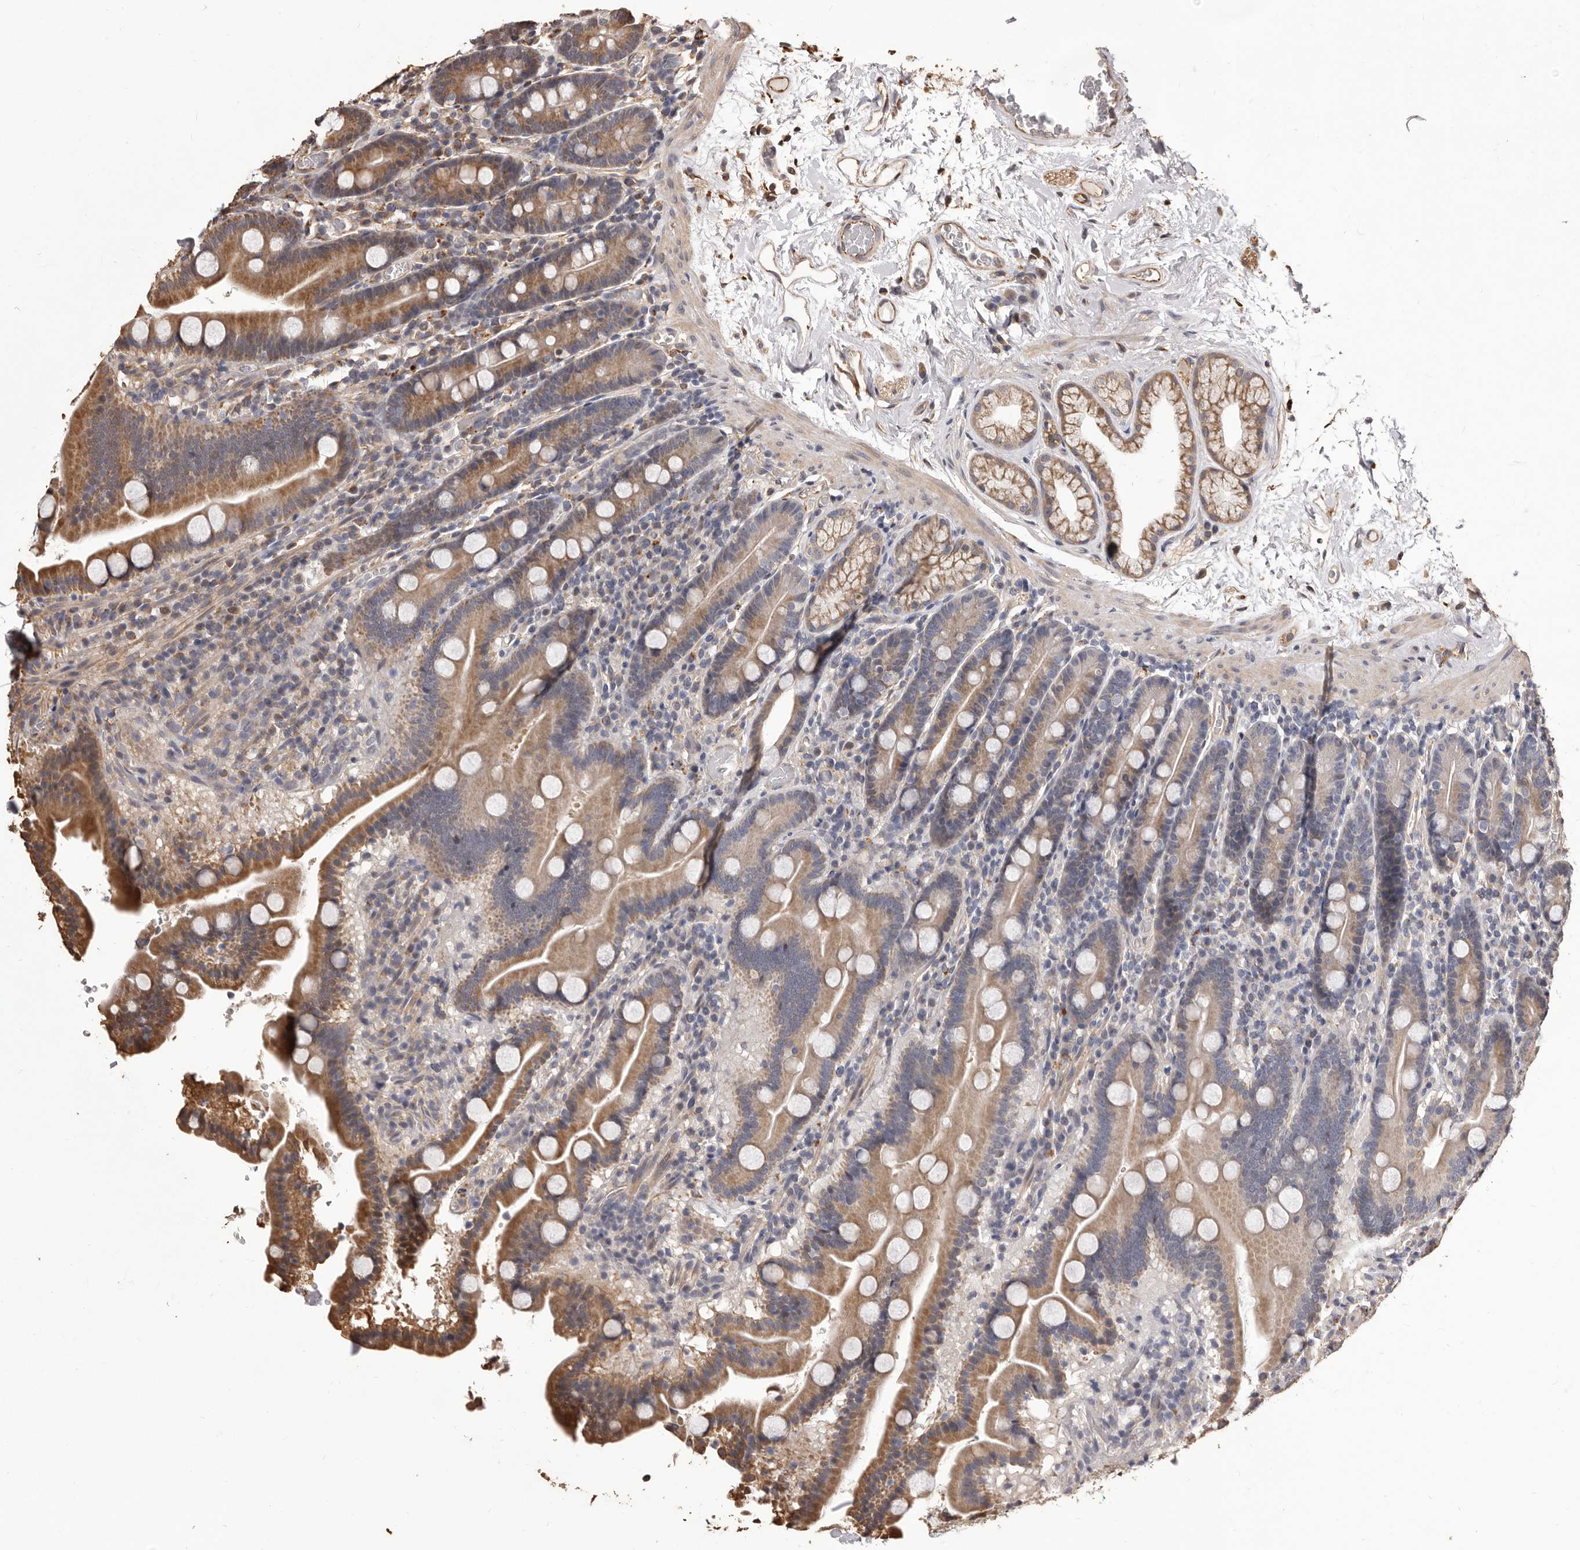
{"staining": {"intensity": "moderate", "quantity": ">75%", "location": "cytoplasmic/membranous"}, "tissue": "duodenum", "cell_type": "Glandular cells", "image_type": "normal", "snomed": [{"axis": "morphology", "description": "Normal tissue, NOS"}, {"axis": "topography", "description": "Duodenum"}], "caption": "This is a micrograph of immunohistochemistry staining of unremarkable duodenum, which shows moderate expression in the cytoplasmic/membranous of glandular cells.", "gene": "ALPK1", "patient": {"sex": "male", "age": 55}}